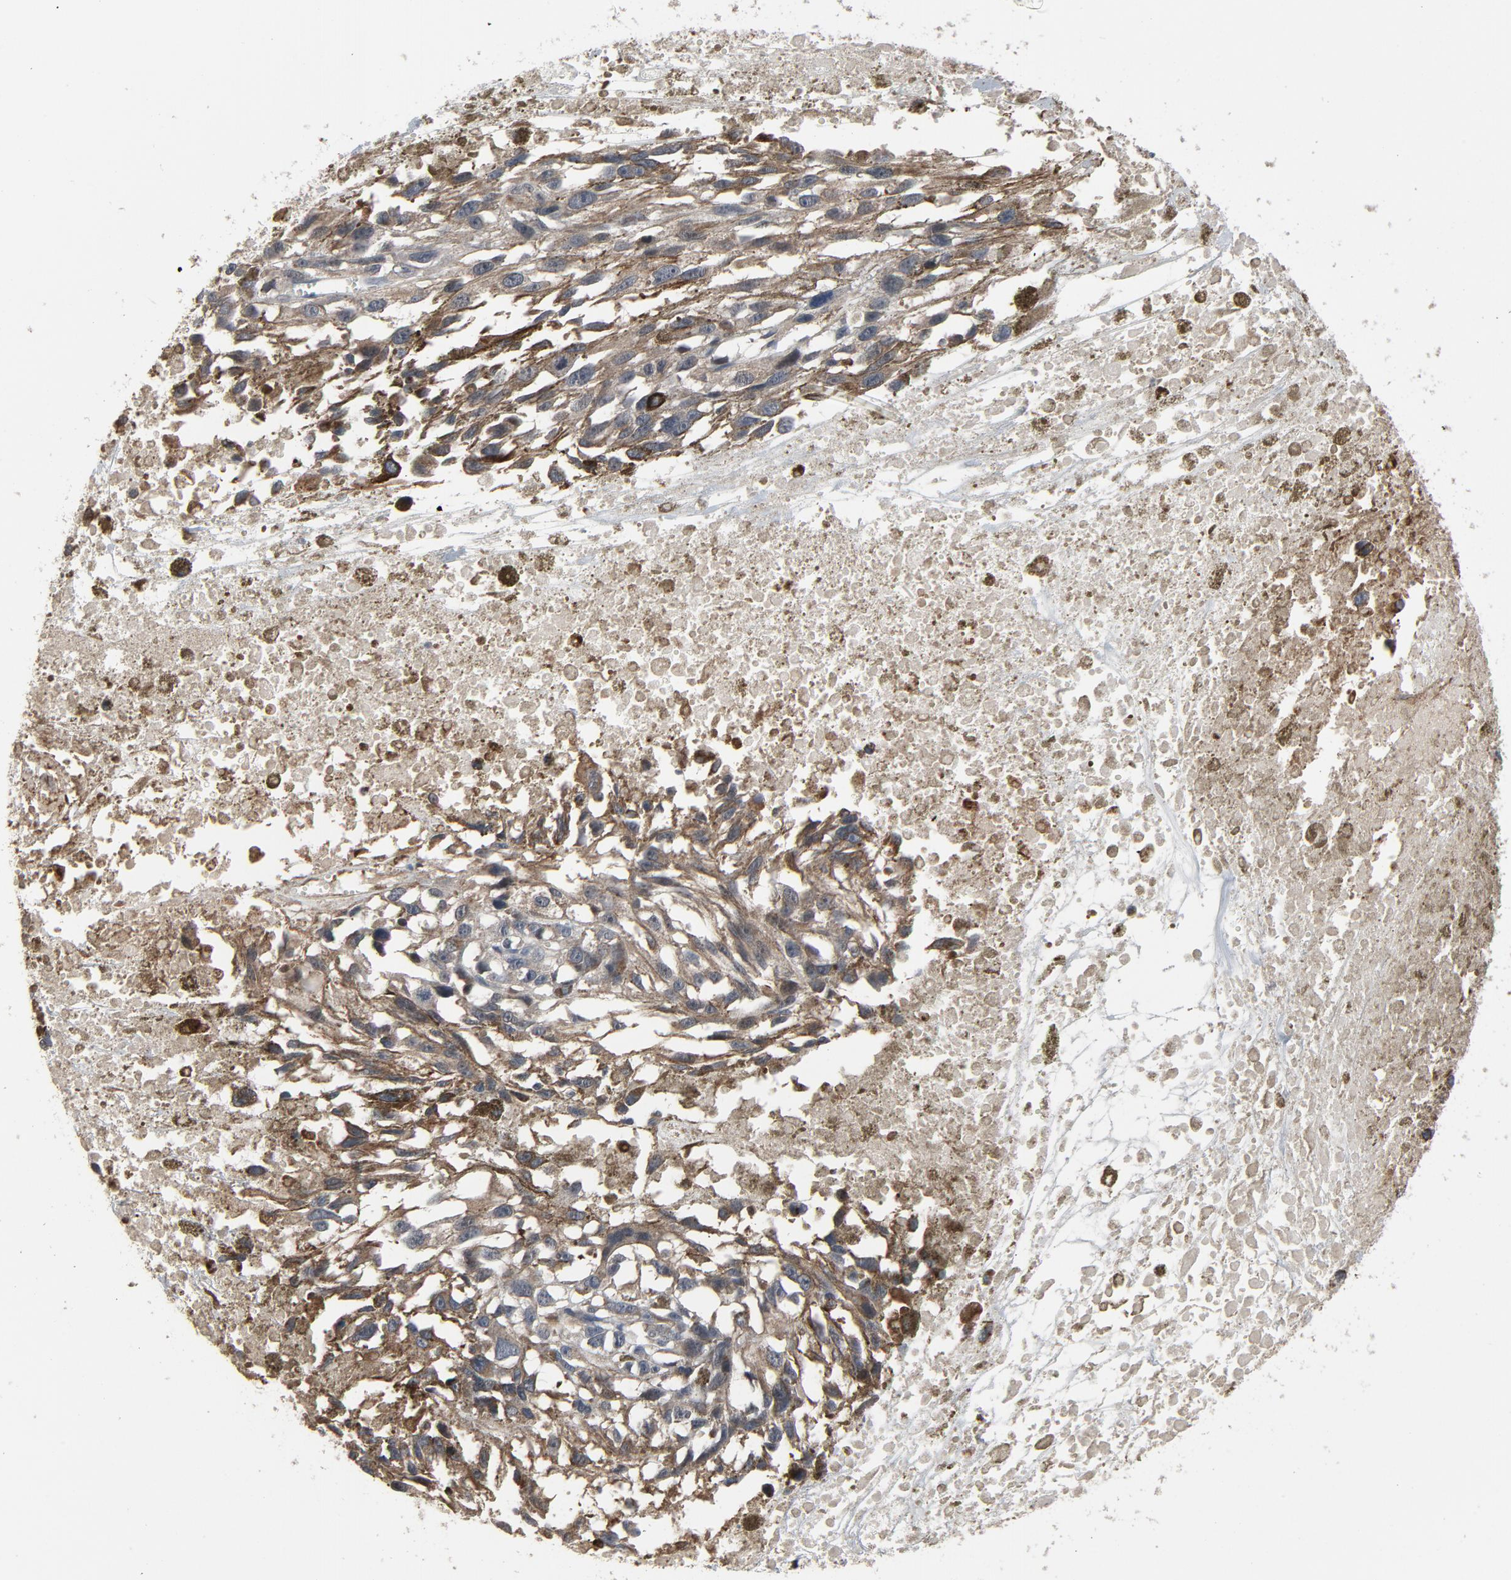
{"staining": {"intensity": "negative", "quantity": "none", "location": "none"}, "tissue": "melanoma", "cell_type": "Tumor cells", "image_type": "cancer", "snomed": [{"axis": "morphology", "description": "Malignant melanoma, Metastatic site"}, {"axis": "topography", "description": "Lymph node"}], "caption": "Protein analysis of melanoma displays no significant positivity in tumor cells.", "gene": "PDZD4", "patient": {"sex": "male", "age": 59}}